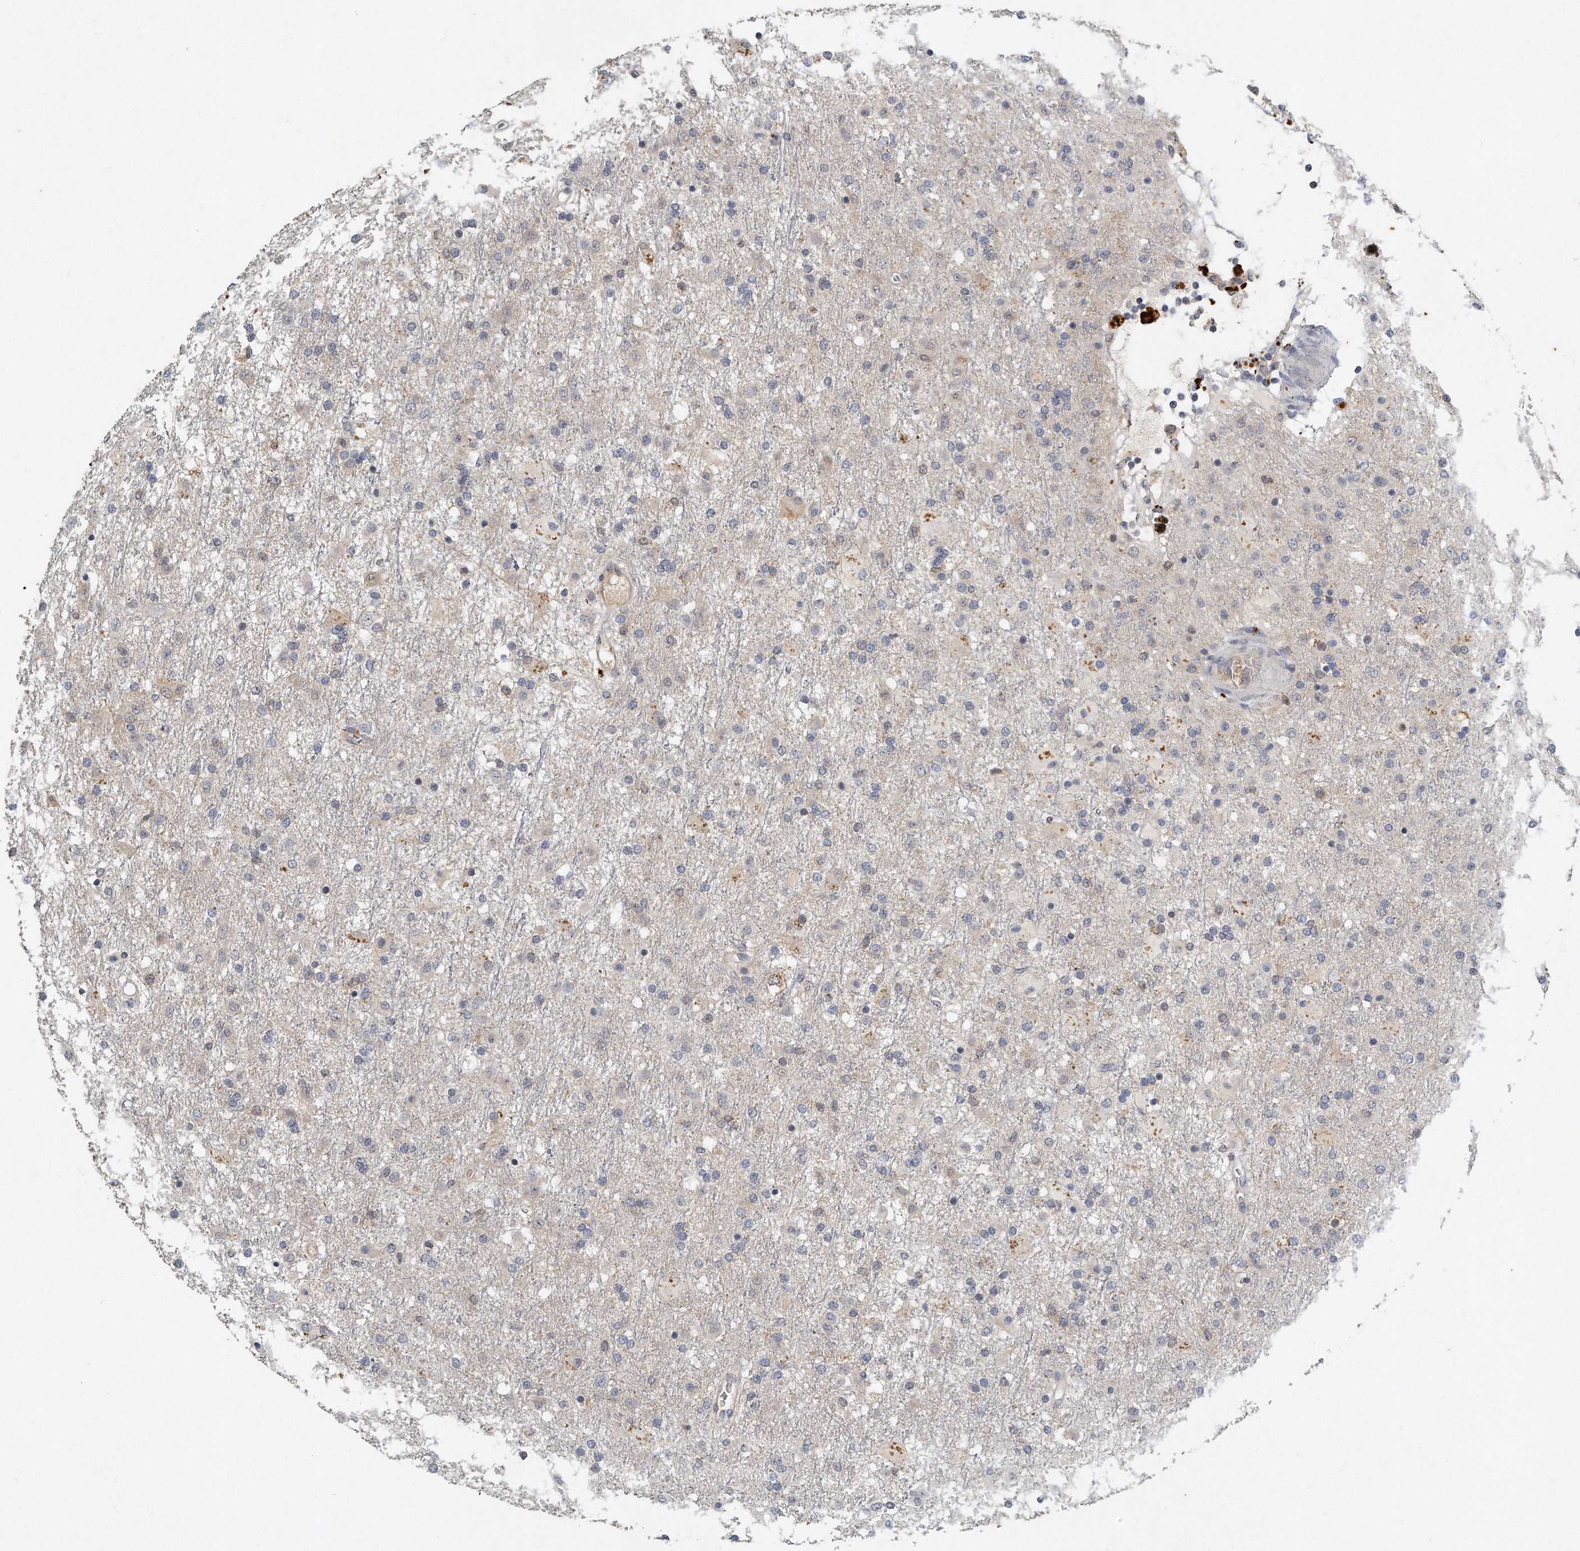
{"staining": {"intensity": "negative", "quantity": "none", "location": "none"}, "tissue": "glioma", "cell_type": "Tumor cells", "image_type": "cancer", "snomed": [{"axis": "morphology", "description": "Glioma, malignant, Low grade"}, {"axis": "topography", "description": "Brain"}], "caption": "Immunohistochemistry image of neoplastic tissue: malignant glioma (low-grade) stained with DAB exhibits no significant protein expression in tumor cells. (DAB immunohistochemistry (IHC) with hematoxylin counter stain).", "gene": "CAMK1", "patient": {"sex": "male", "age": 65}}